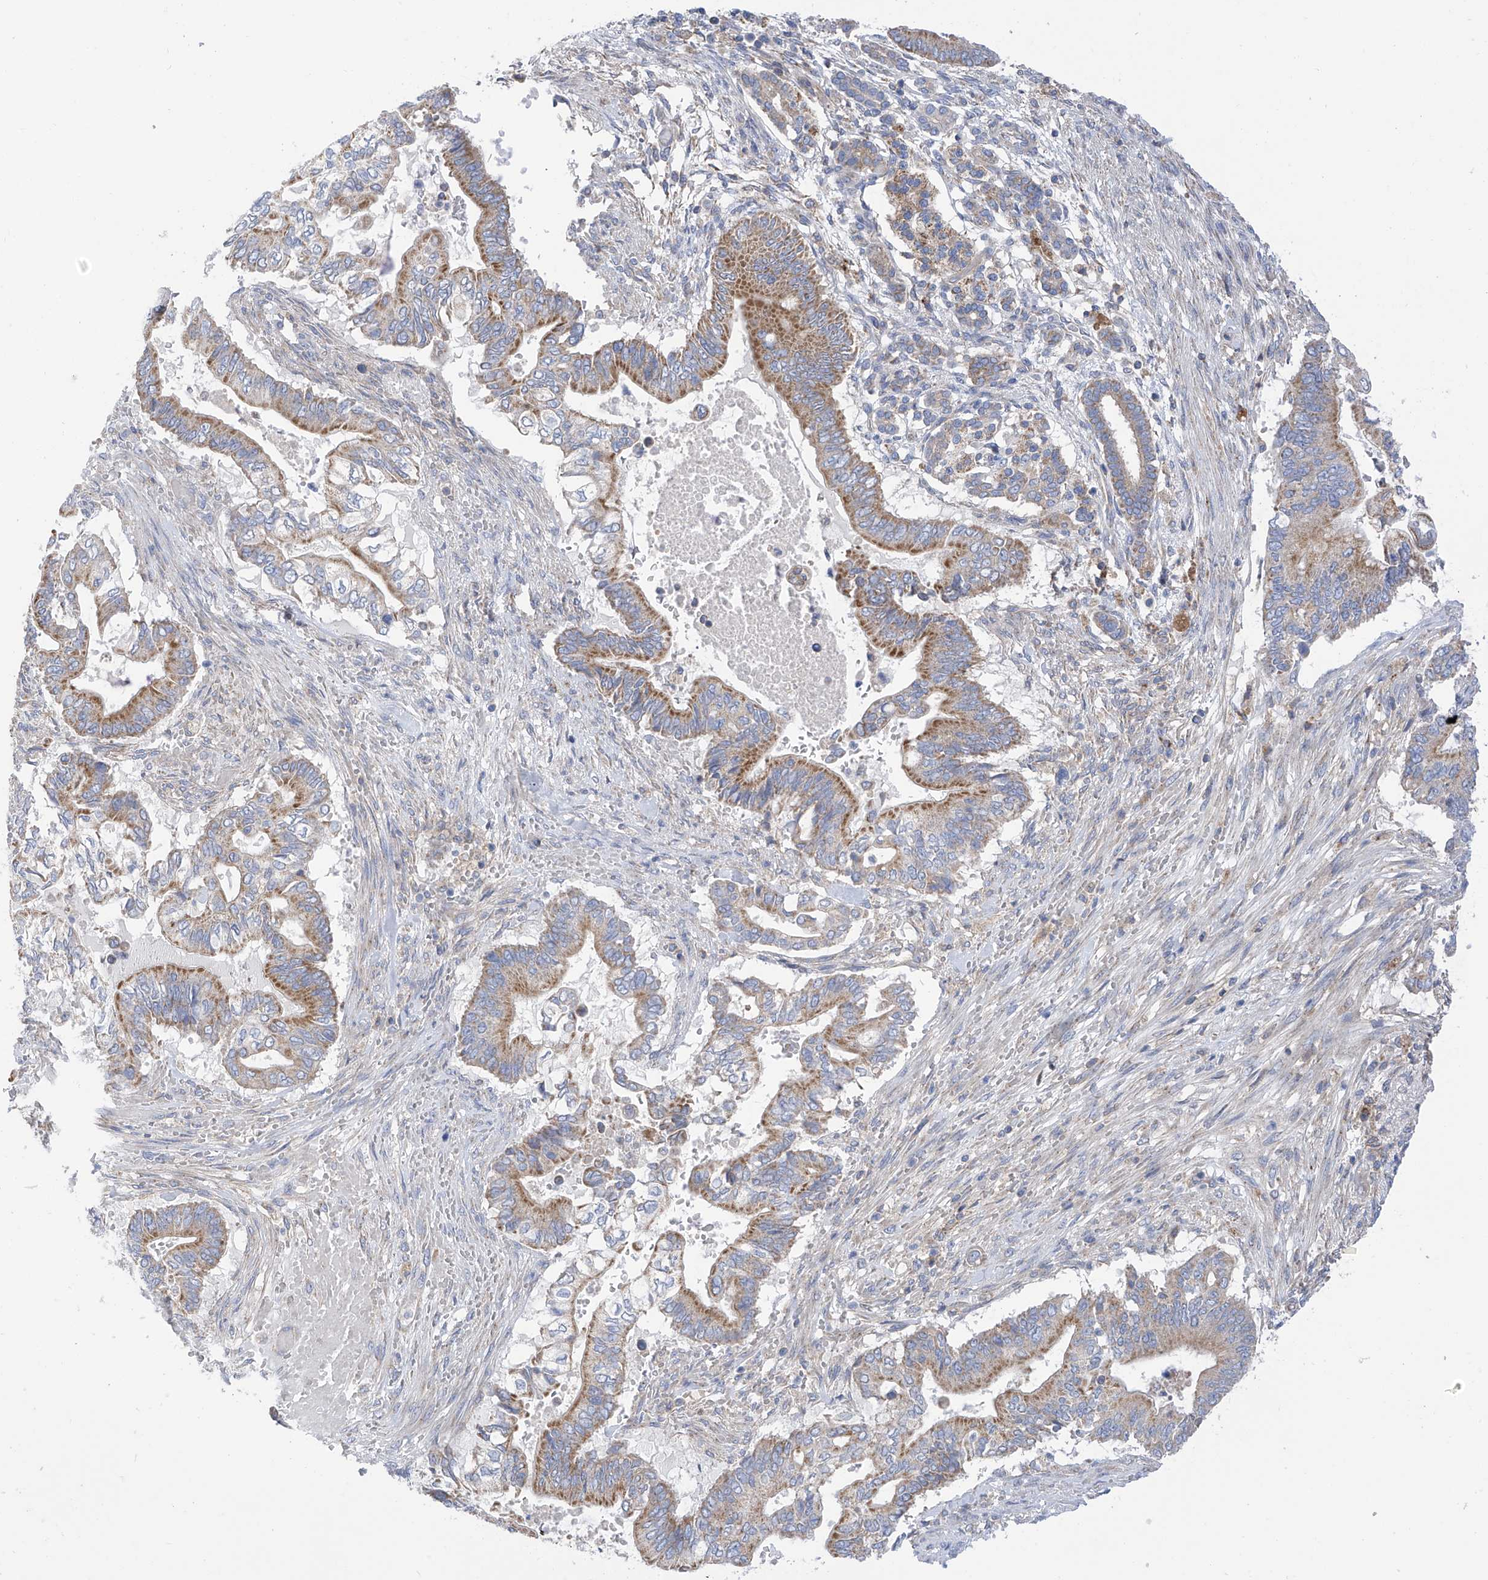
{"staining": {"intensity": "moderate", "quantity": ">75%", "location": "cytoplasmic/membranous"}, "tissue": "pancreatic cancer", "cell_type": "Tumor cells", "image_type": "cancer", "snomed": [{"axis": "morphology", "description": "Adenocarcinoma, NOS"}, {"axis": "topography", "description": "Pancreas"}], "caption": "Tumor cells show moderate cytoplasmic/membranous positivity in approximately >75% of cells in pancreatic cancer (adenocarcinoma).", "gene": "P2RX7", "patient": {"sex": "male", "age": 68}}